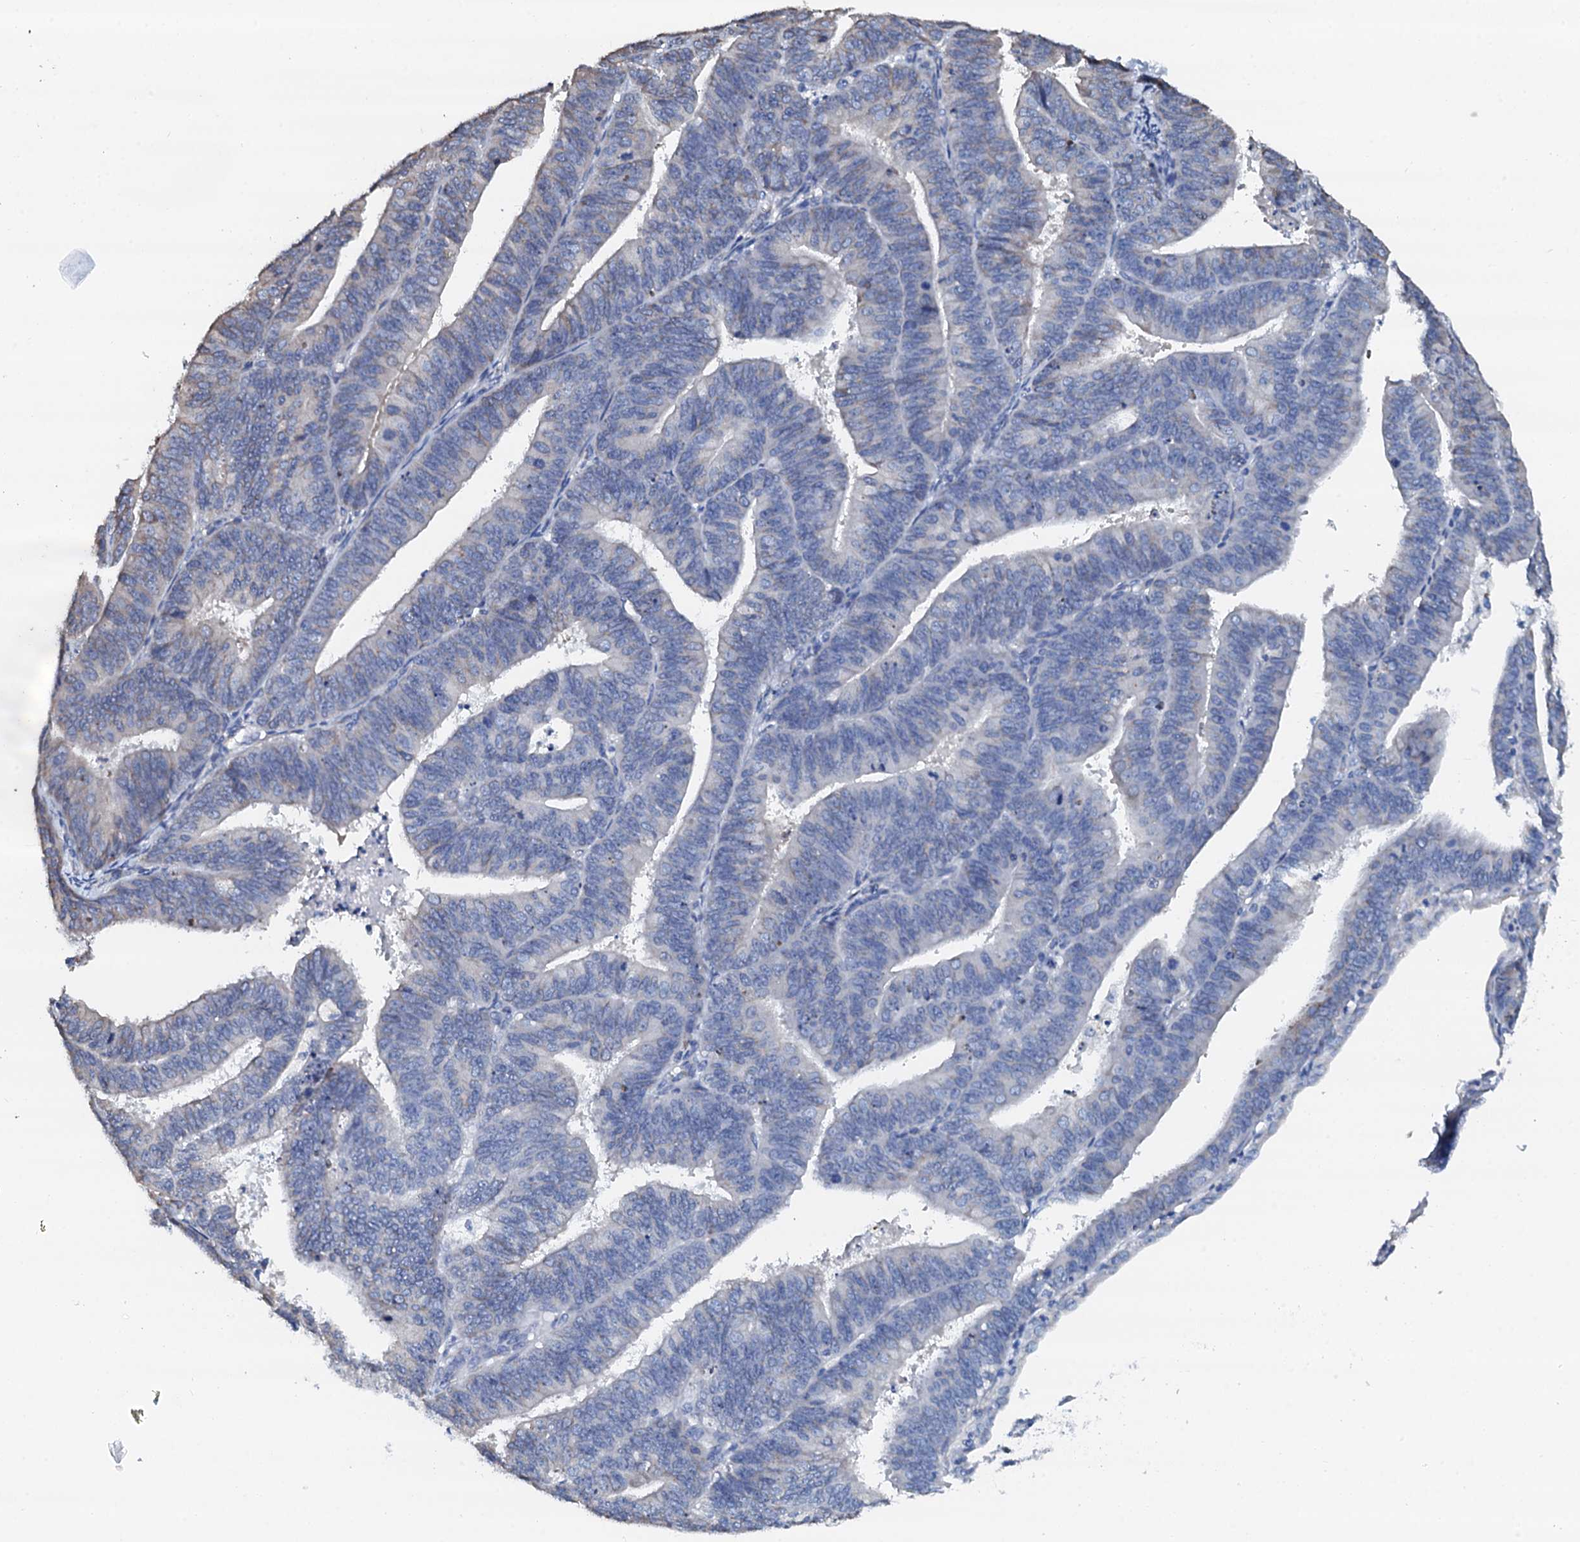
{"staining": {"intensity": "negative", "quantity": "none", "location": "none"}, "tissue": "endometrial cancer", "cell_type": "Tumor cells", "image_type": "cancer", "snomed": [{"axis": "morphology", "description": "Adenocarcinoma, NOS"}, {"axis": "topography", "description": "Endometrium"}], "caption": "The image exhibits no significant staining in tumor cells of adenocarcinoma (endometrial).", "gene": "AKAP3", "patient": {"sex": "female", "age": 73}}